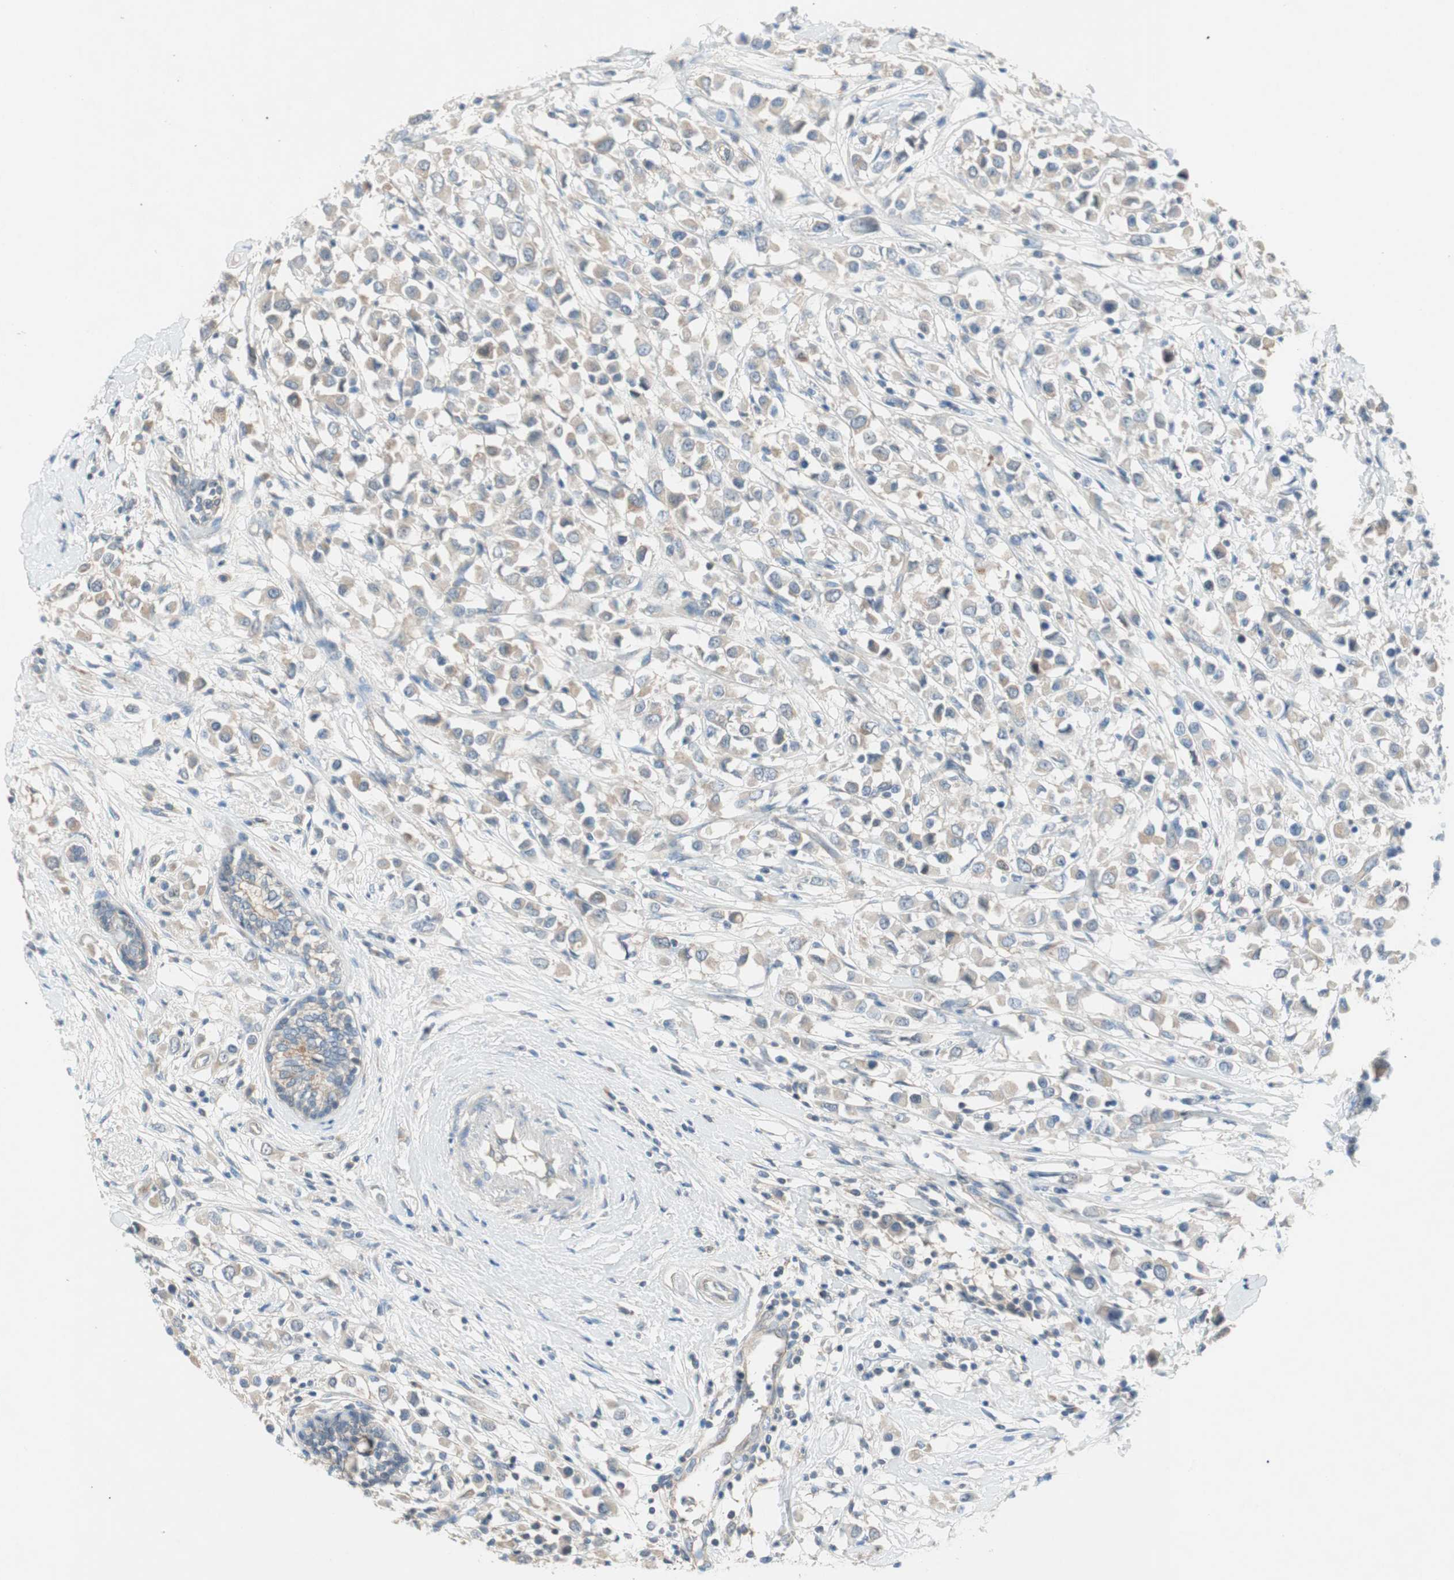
{"staining": {"intensity": "weak", "quantity": "<25%", "location": "cytoplasmic/membranous"}, "tissue": "breast cancer", "cell_type": "Tumor cells", "image_type": "cancer", "snomed": [{"axis": "morphology", "description": "Duct carcinoma"}, {"axis": "topography", "description": "Breast"}], "caption": "Immunohistochemistry of human breast cancer exhibits no staining in tumor cells.", "gene": "GLUL", "patient": {"sex": "female", "age": 61}}